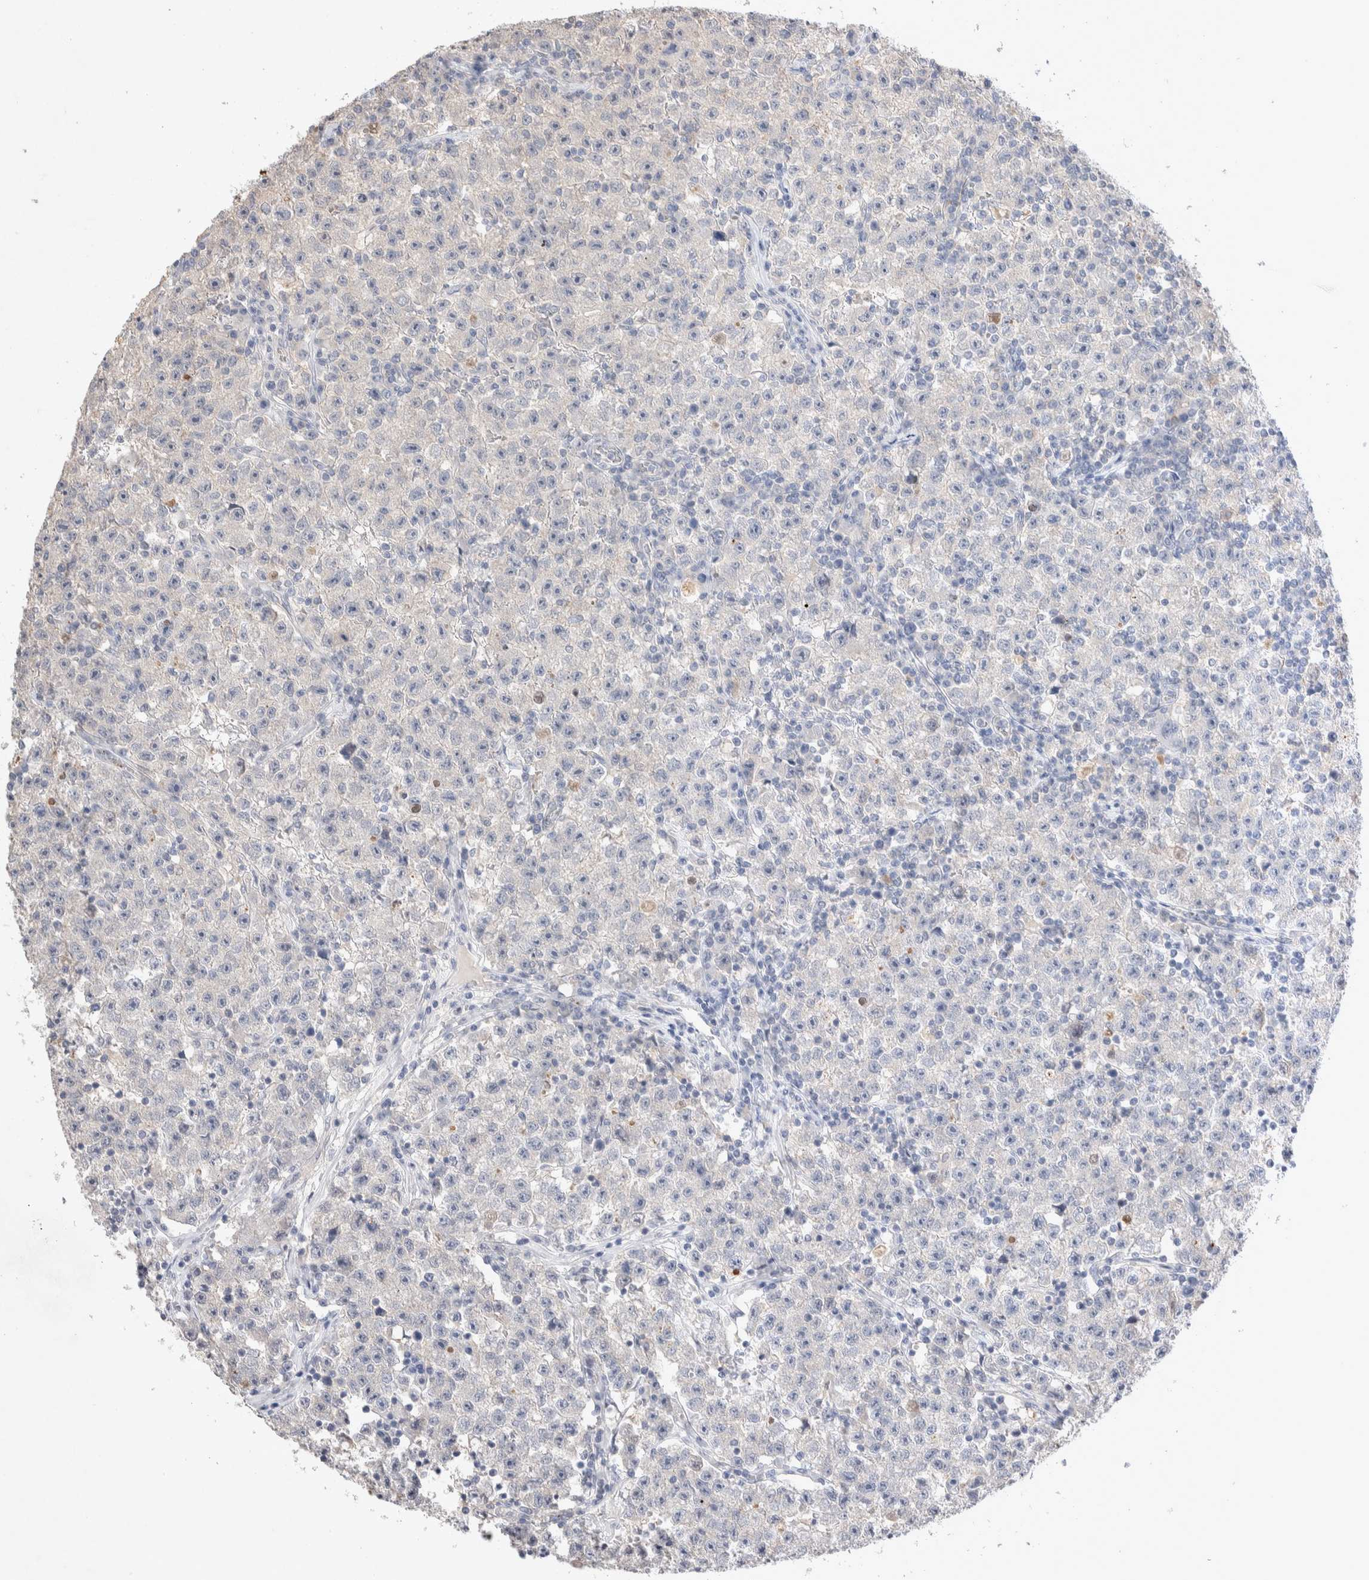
{"staining": {"intensity": "negative", "quantity": "none", "location": "none"}, "tissue": "testis cancer", "cell_type": "Tumor cells", "image_type": "cancer", "snomed": [{"axis": "morphology", "description": "Seminoma, NOS"}, {"axis": "topography", "description": "Testis"}], "caption": "Testis cancer was stained to show a protein in brown. There is no significant positivity in tumor cells.", "gene": "FFAR2", "patient": {"sex": "male", "age": 22}}